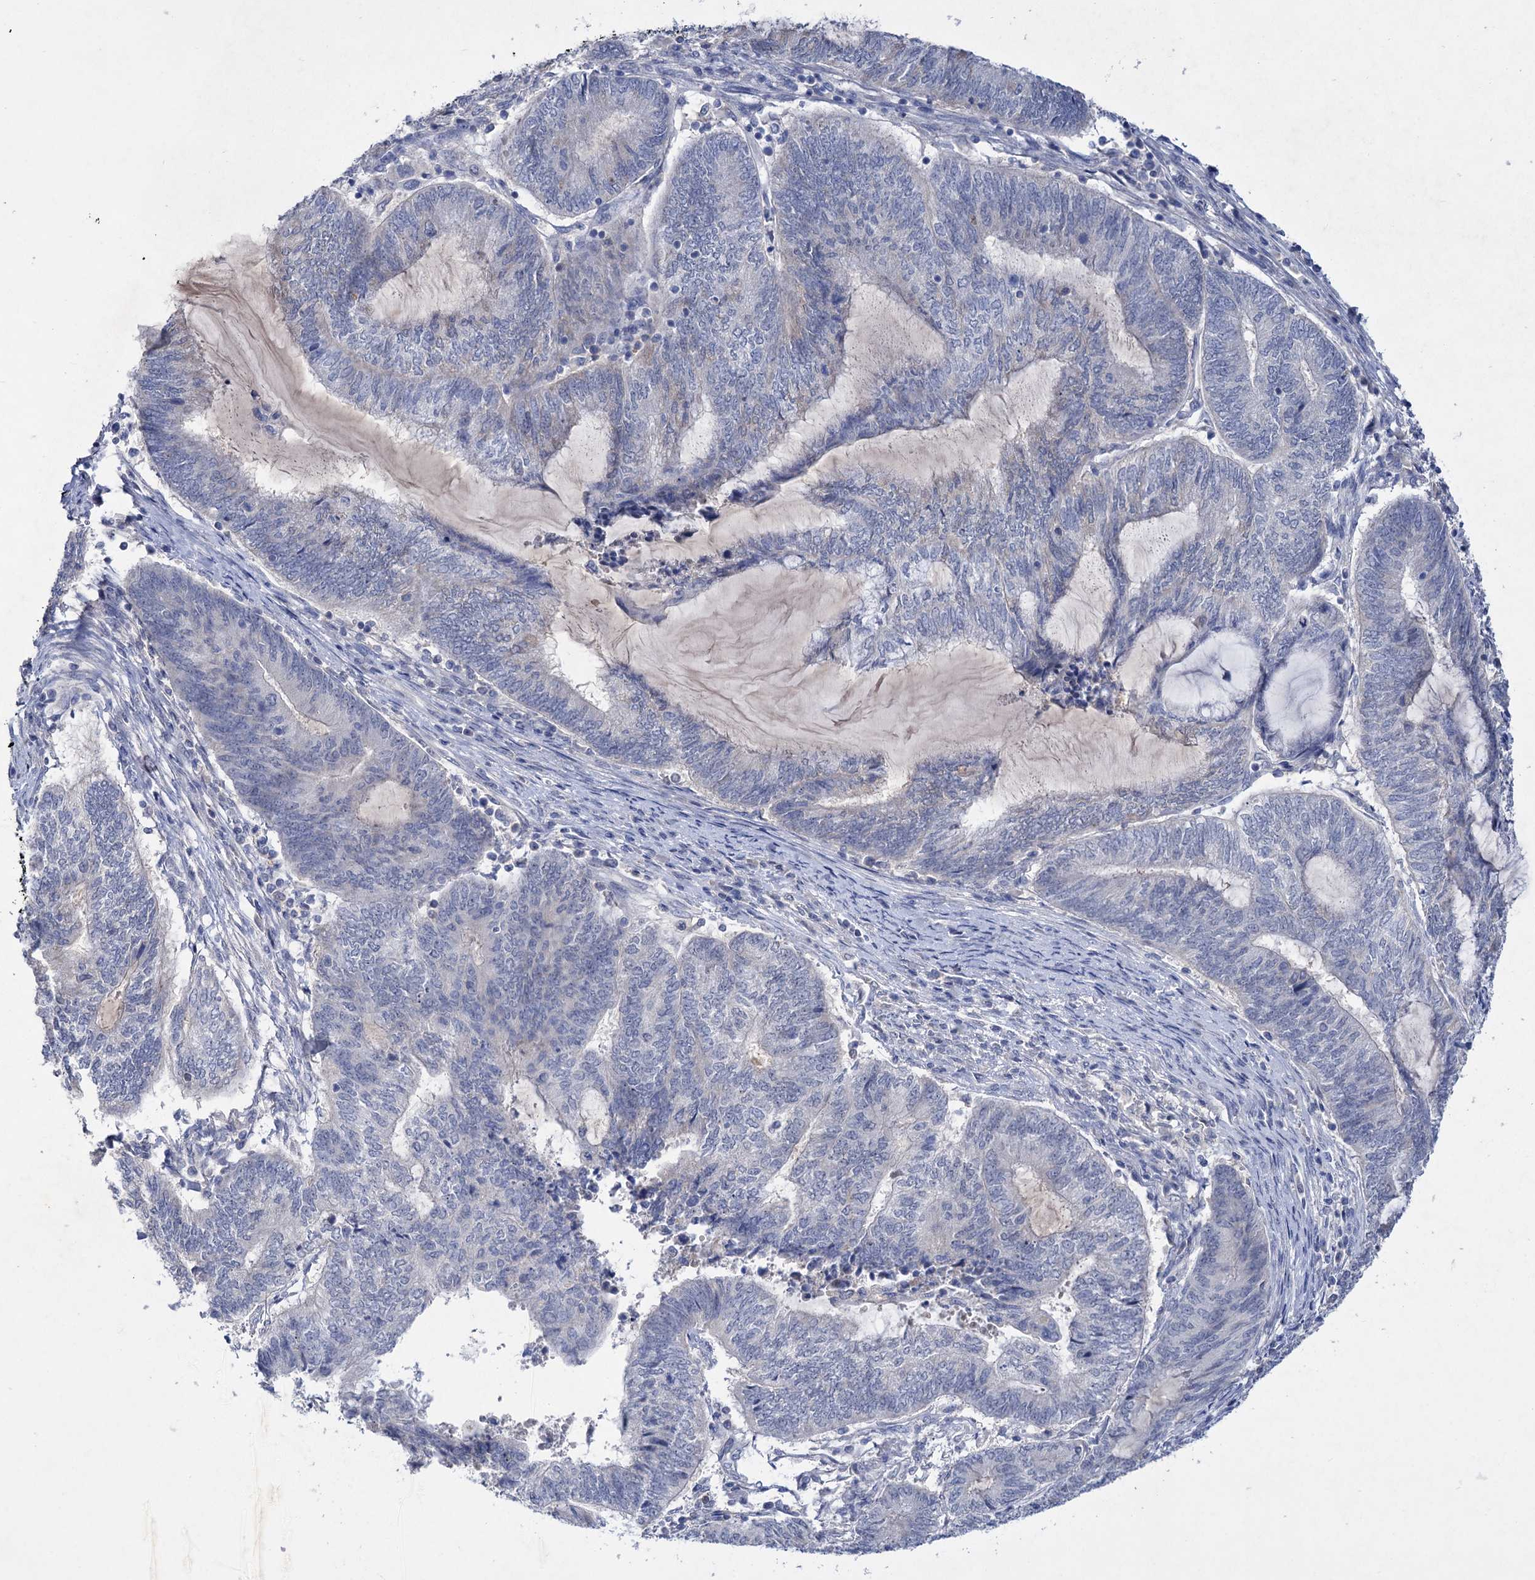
{"staining": {"intensity": "negative", "quantity": "none", "location": "none"}, "tissue": "endometrial cancer", "cell_type": "Tumor cells", "image_type": "cancer", "snomed": [{"axis": "morphology", "description": "Adenocarcinoma, NOS"}, {"axis": "topography", "description": "Uterus"}, {"axis": "topography", "description": "Endometrium"}], "caption": "Tumor cells show no significant staining in endometrial cancer (adenocarcinoma).", "gene": "ATP4A", "patient": {"sex": "female", "age": 70}}